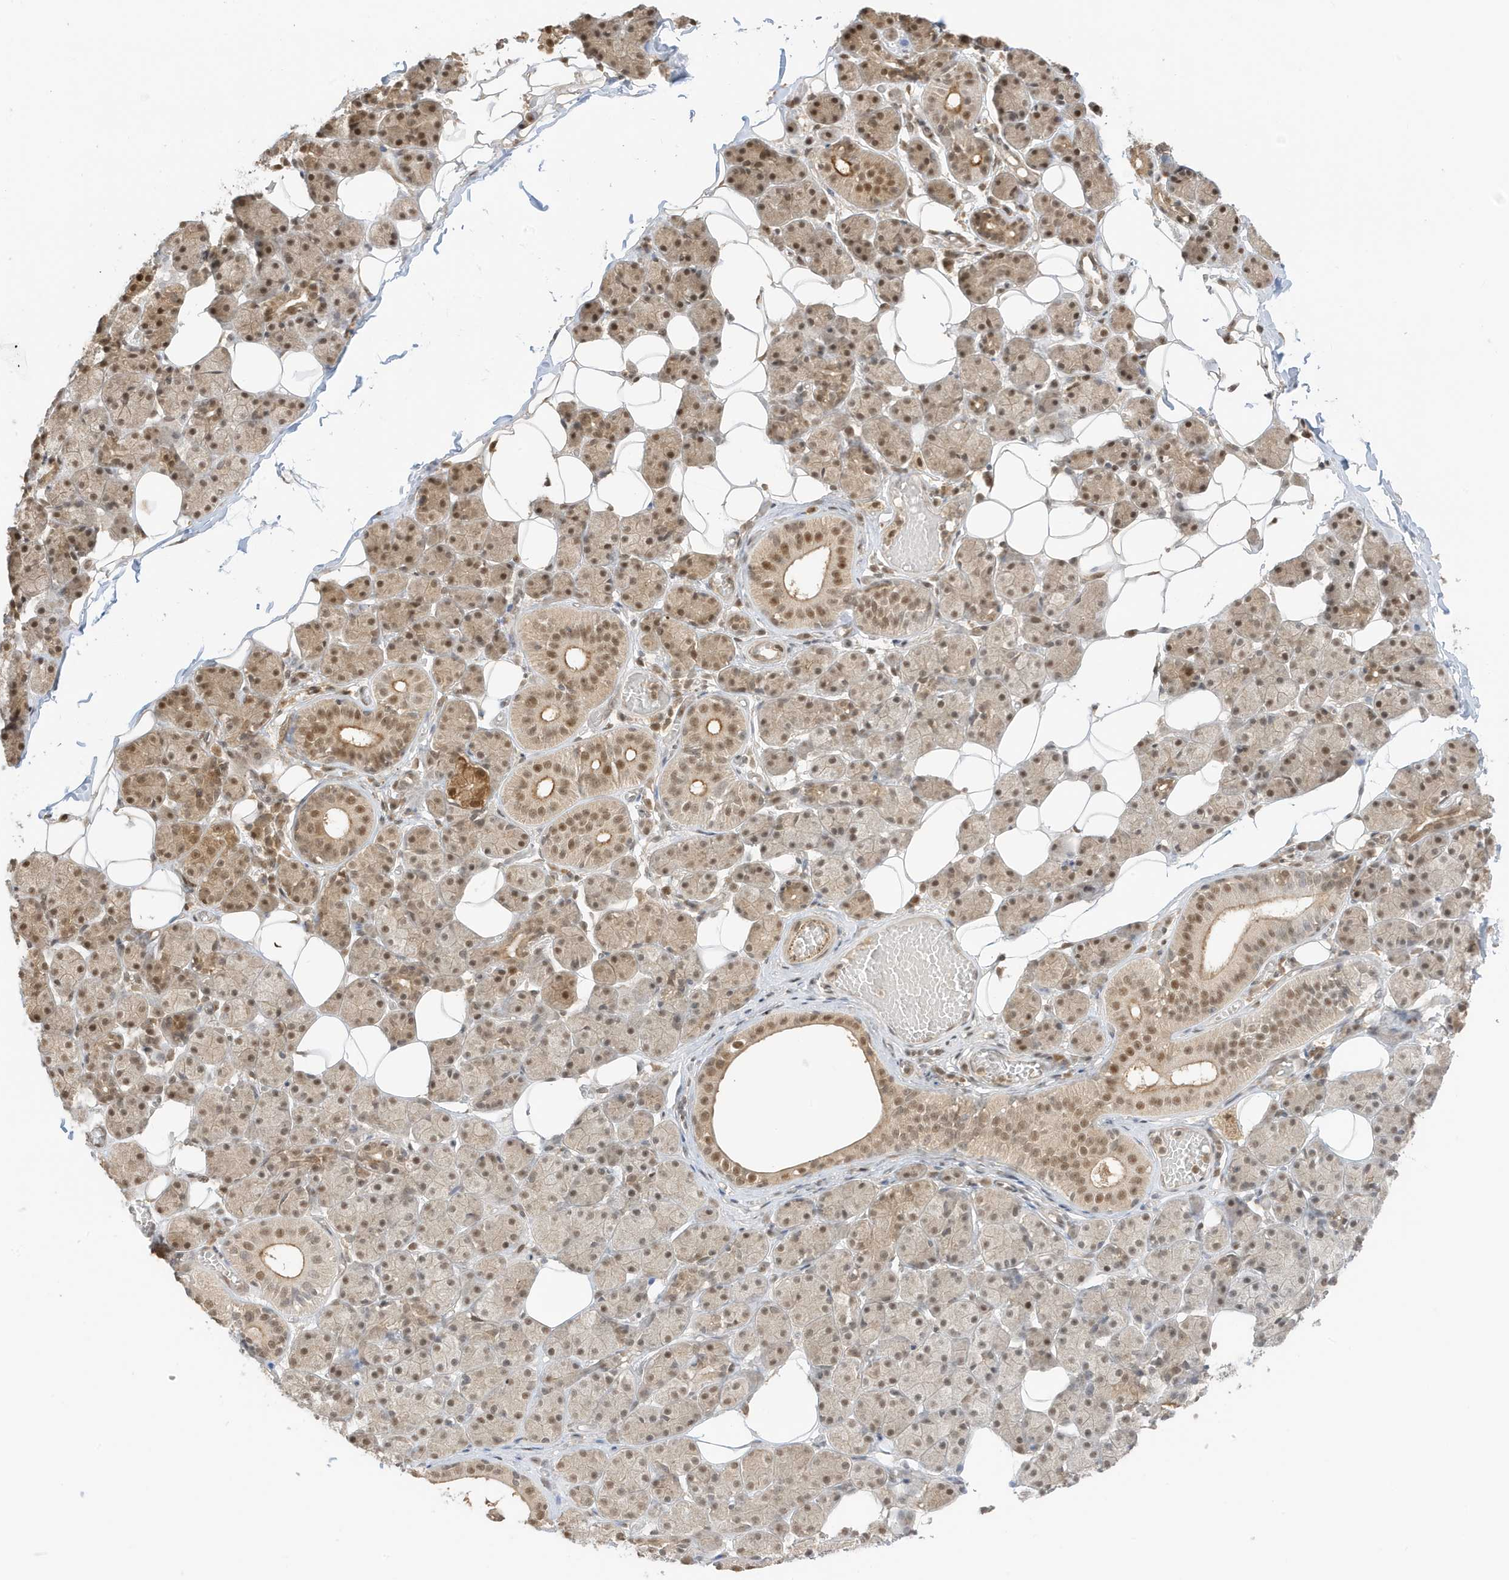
{"staining": {"intensity": "moderate", "quantity": ">75%", "location": "cytoplasmic/membranous,nuclear"}, "tissue": "salivary gland", "cell_type": "Glandular cells", "image_type": "normal", "snomed": [{"axis": "morphology", "description": "Normal tissue, NOS"}, {"axis": "topography", "description": "Salivary gland"}], "caption": "Immunohistochemistry (IHC) micrograph of normal salivary gland stained for a protein (brown), which displays medium levels of moderate cytoplasmic/membranous,nuclear expression in approximately >75% of glandular cells.", "gene": "ZBTB41", "patient": {"sex": "female", "age": 33}}